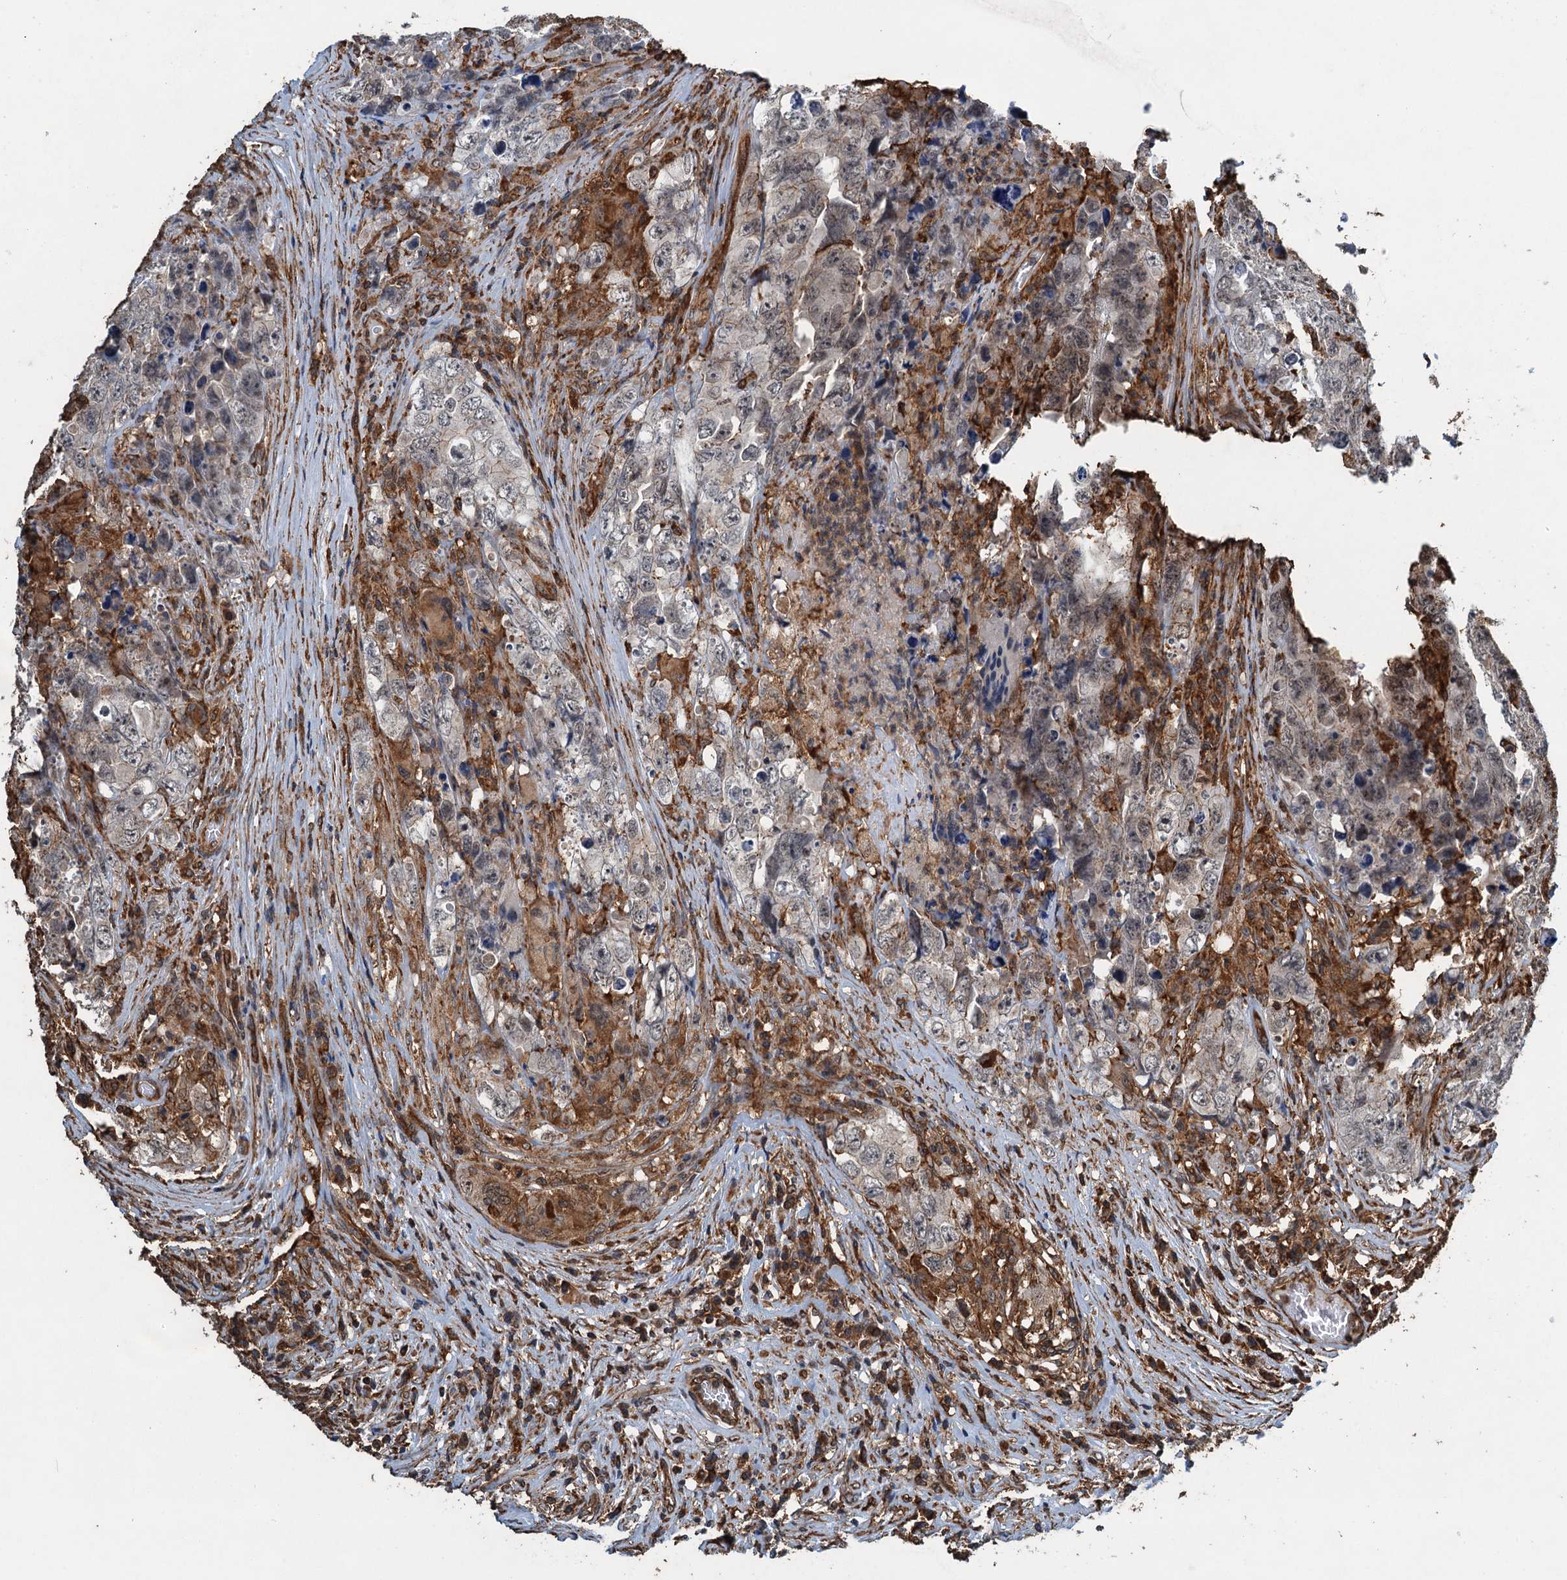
{"staining": {"intensity": "weak", "quantity": "<25%", "location": "cytoplasmic/membranous"}, "tissue": "testis cancer", "cell_type": "Tumor cells", "image_type": "cancer", "snomed": [{"axis": "morphology", "description": "Seminoma, NOS"}, {"axis": "morphology", "description": "Carcinoma, Embryonal, NOS"}, {"axis": "topography", "description": "Testis"}], "caption": "This is an immunohistochemistry (IHC) image of testis cancer (seminoma). There is no expression in tumor cells.", "gene": "WHAMM", "patient": {"sex": "male", "age": 43}}